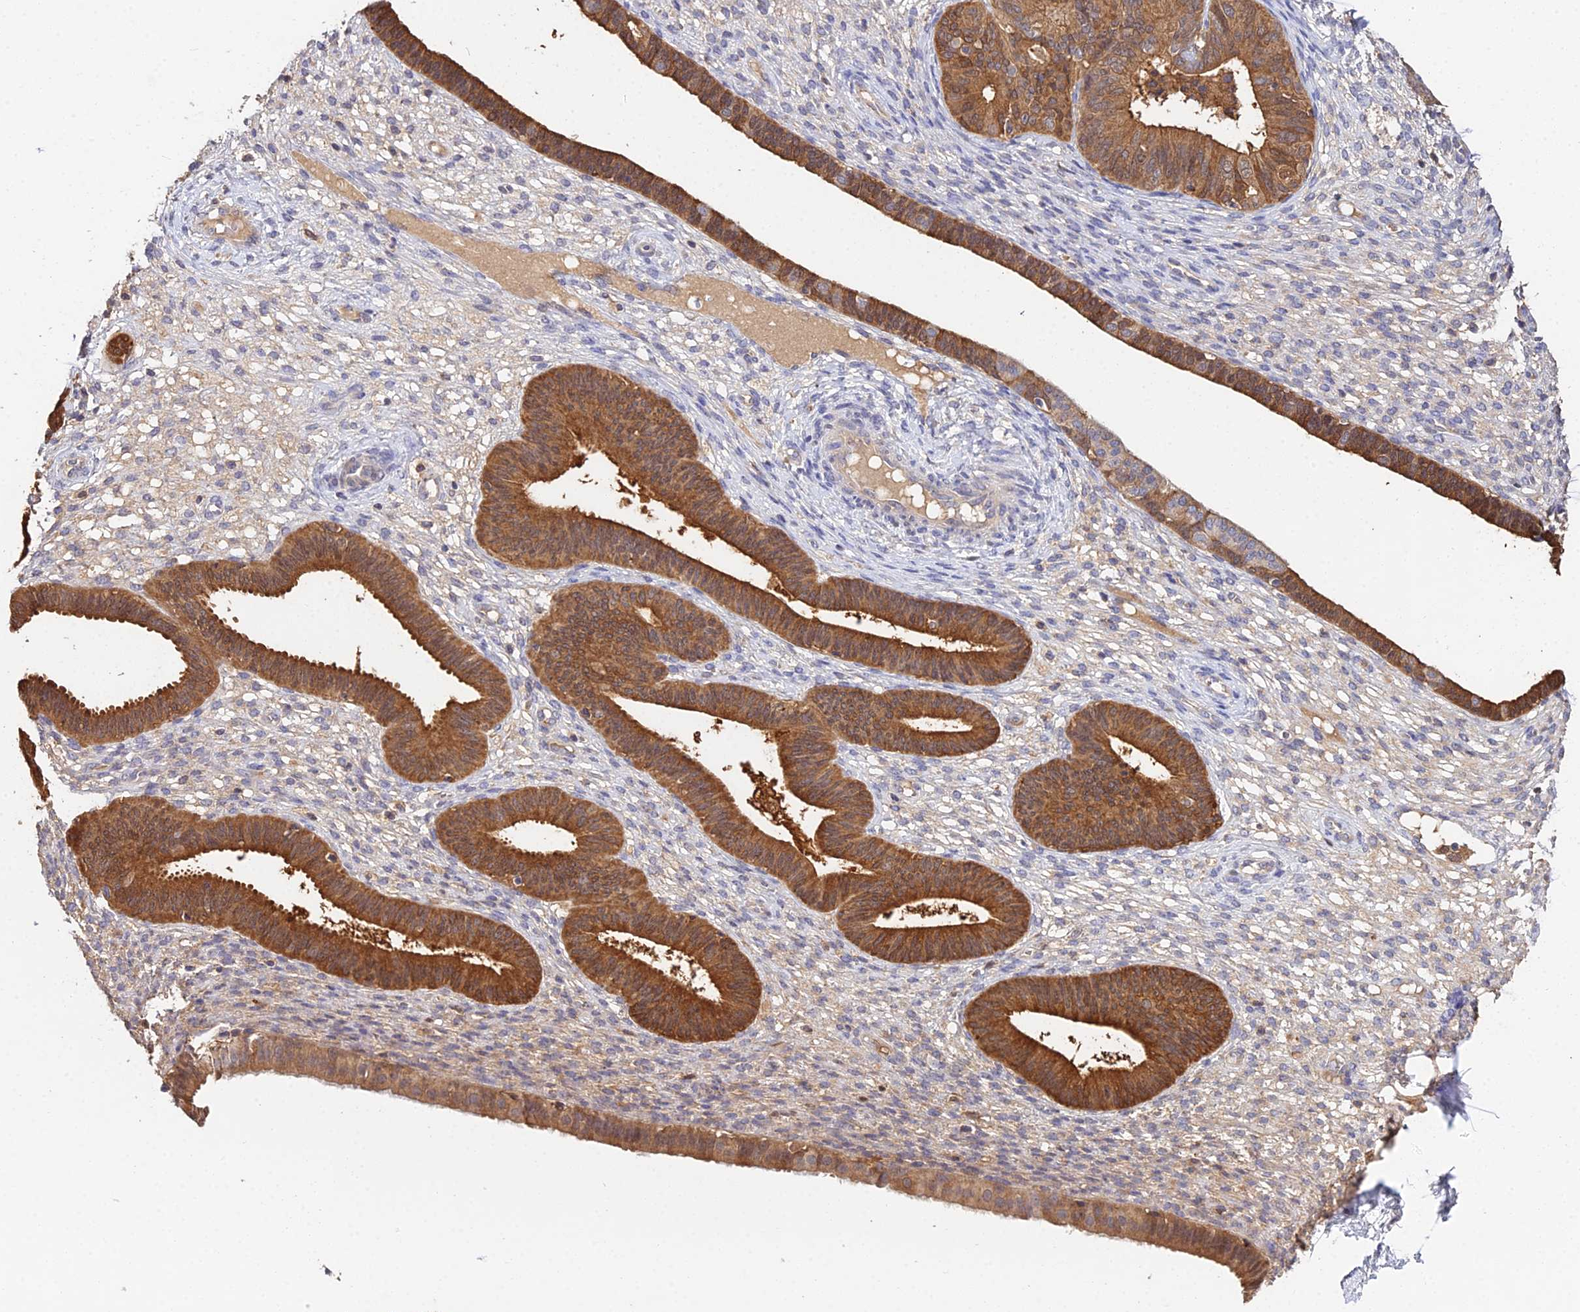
{"staining": {"intensity": "negative", "quantity": "none", "location": "none"}, "tissue": "endometrium", "cell_type": "Cells in endometrial stroma", "image_type": "normal", "snomed": [{"axis": "morphology", "description": "Normal tissue, NOS"}, {"axis": "topography", "description": "Endometrium"}], "caption": "Immunohistochemistry (IHC) of unremarkable endometrium displays no expression in cells in endometrial stroma.", "gene": "FBP1", "patient": {"sex": "female", "age": 61}}